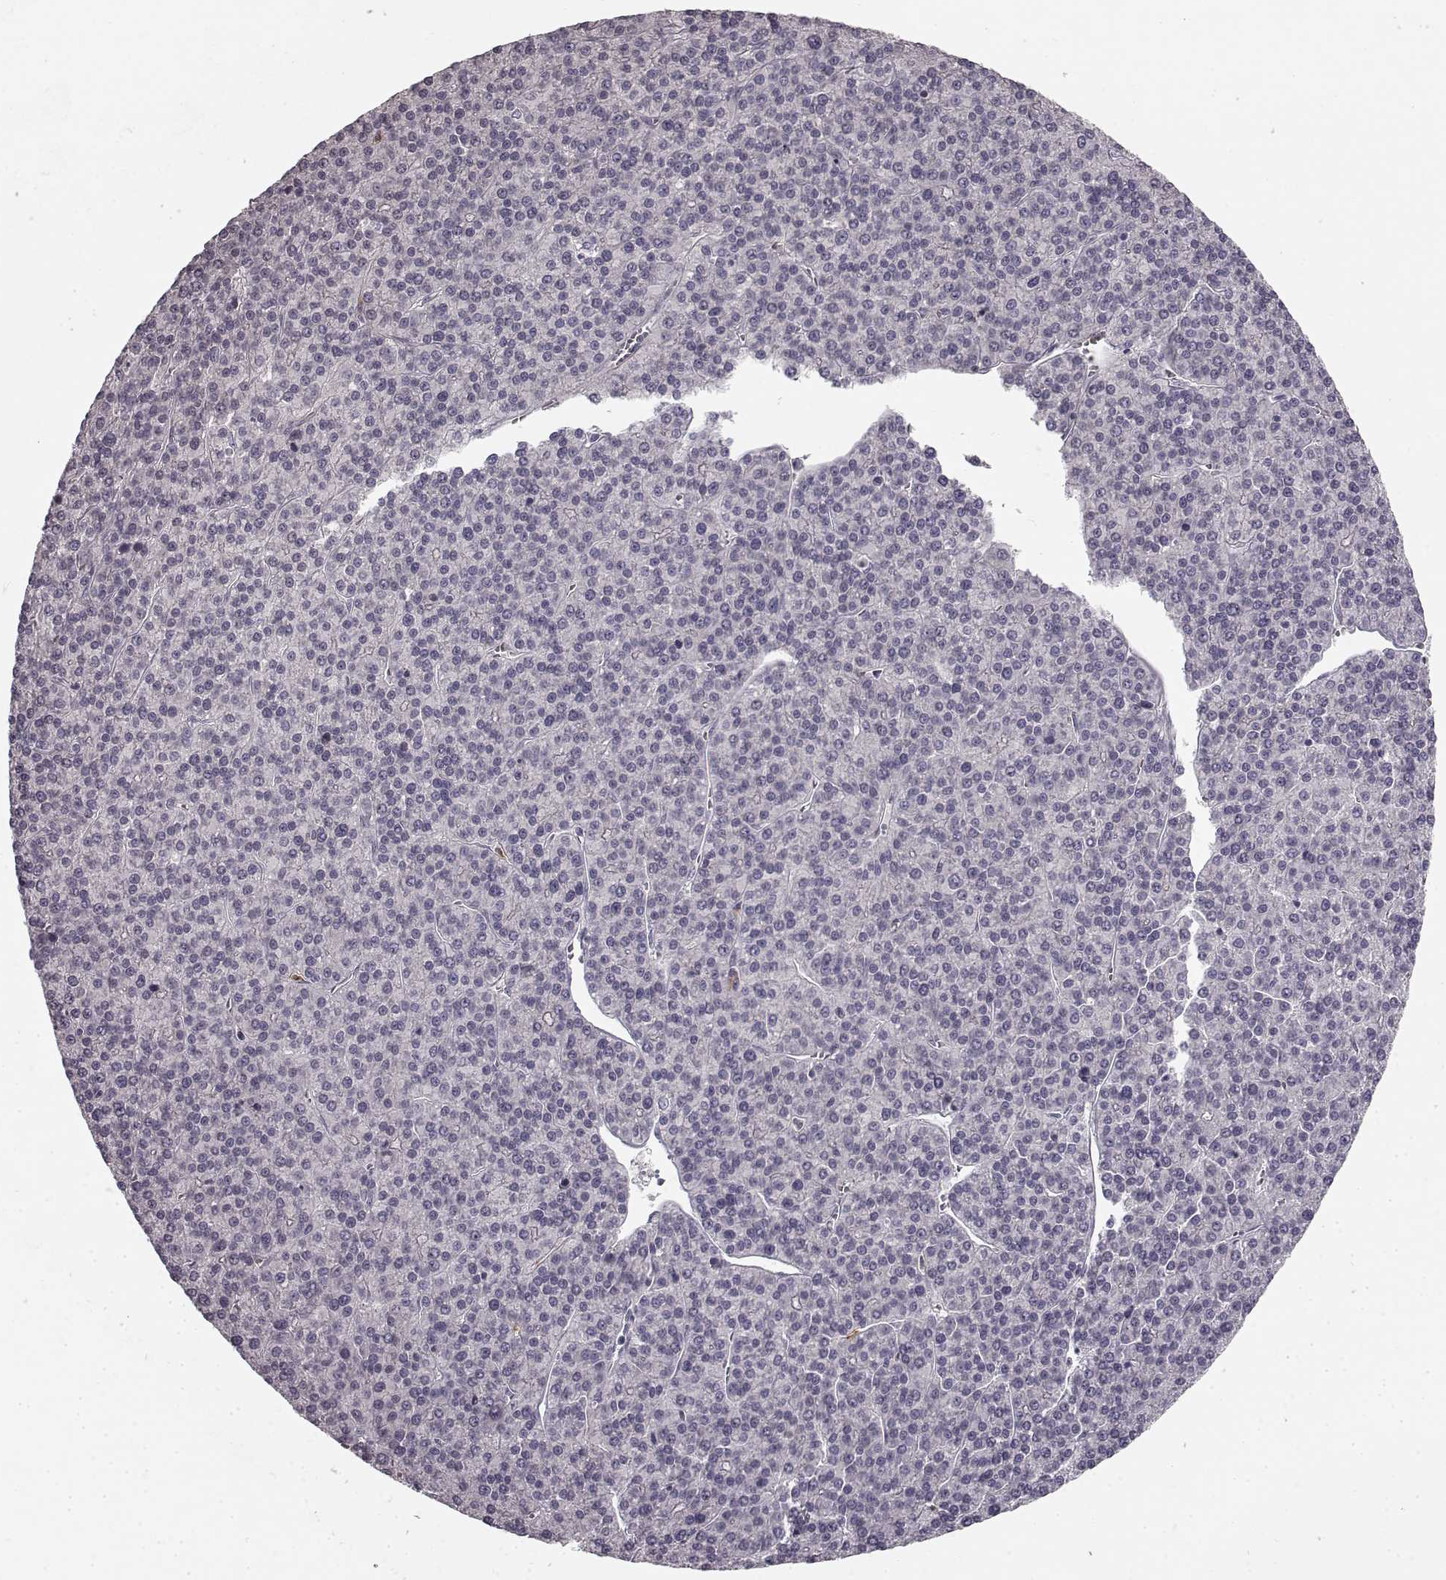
{"staining": {"intensity": "negative", "quantity": "none", "location": "none"}, "tissue": "liver cancer", "cell_type": "Tumor cells", "image_type": "cancer", "snomed": [{"axis": "morphology", "description": "Carcinoma, Hepatocellular, NOS"}, {"axis": "topography", "description": "Liver"}], "caption": "The micrograph exhibits no significant expression in tumor cells of liver cancer (hepatocellular carcinoma).", "gene": "CHIT1", "patient": {"sex": "female", "age": 58}}